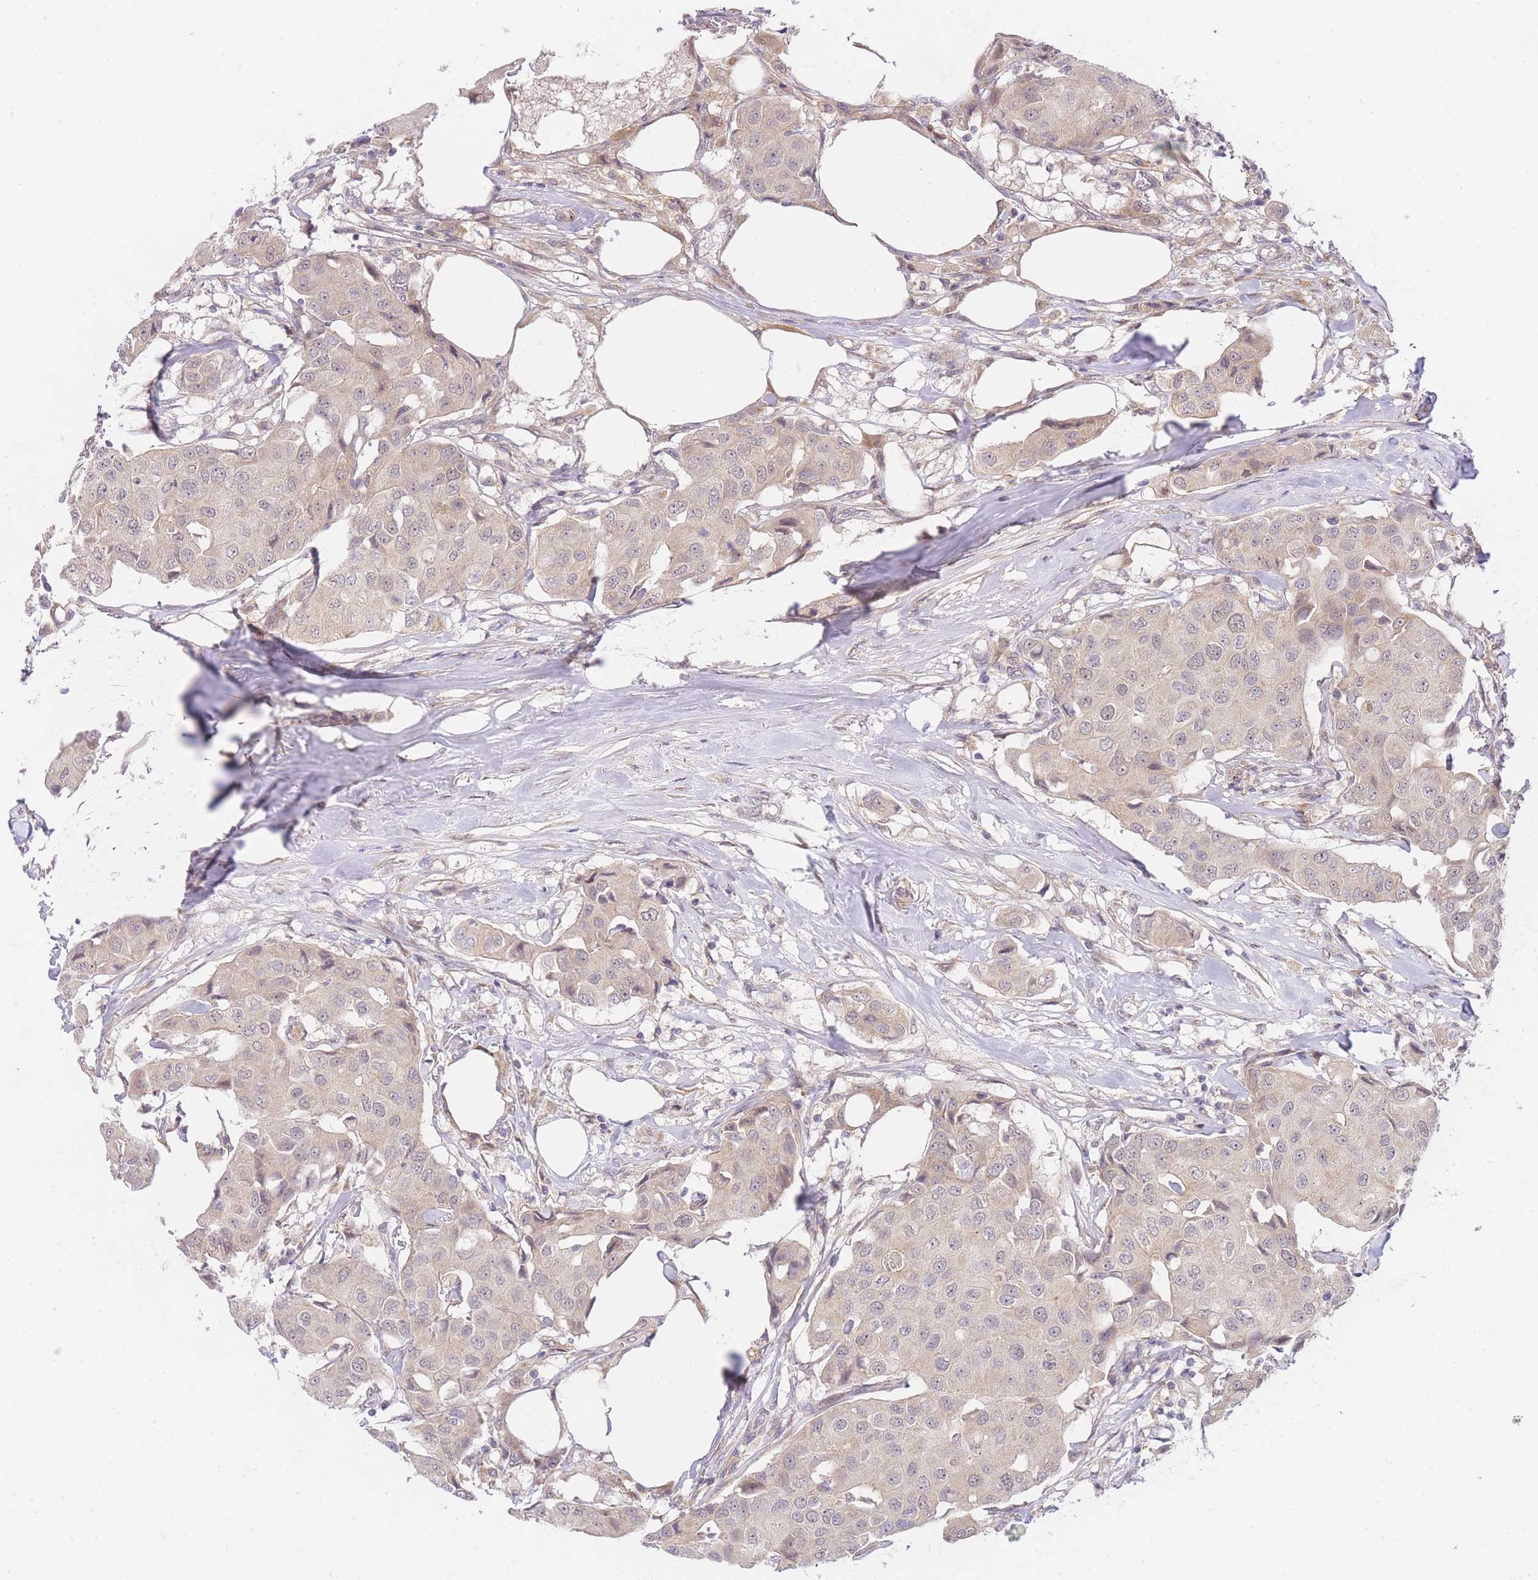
{"staining": {"intensity": "negative", "quantity": "none", "location": "none"}, "tissue": "breast cancer", "cell_type": "Tumor cells", "image_type": "cancer", "snomed": [{"axis": "morphology", "description": "Duct carcinoma"}, {"axis": "topography", "description": "Breast"}], "caption": "This is an IHC micrograph of intraductal carcinoma (breast). There is no expression in tumor cells.", "gene": "SLC25A33", "patient": {"sex": "female", "age": 80}}